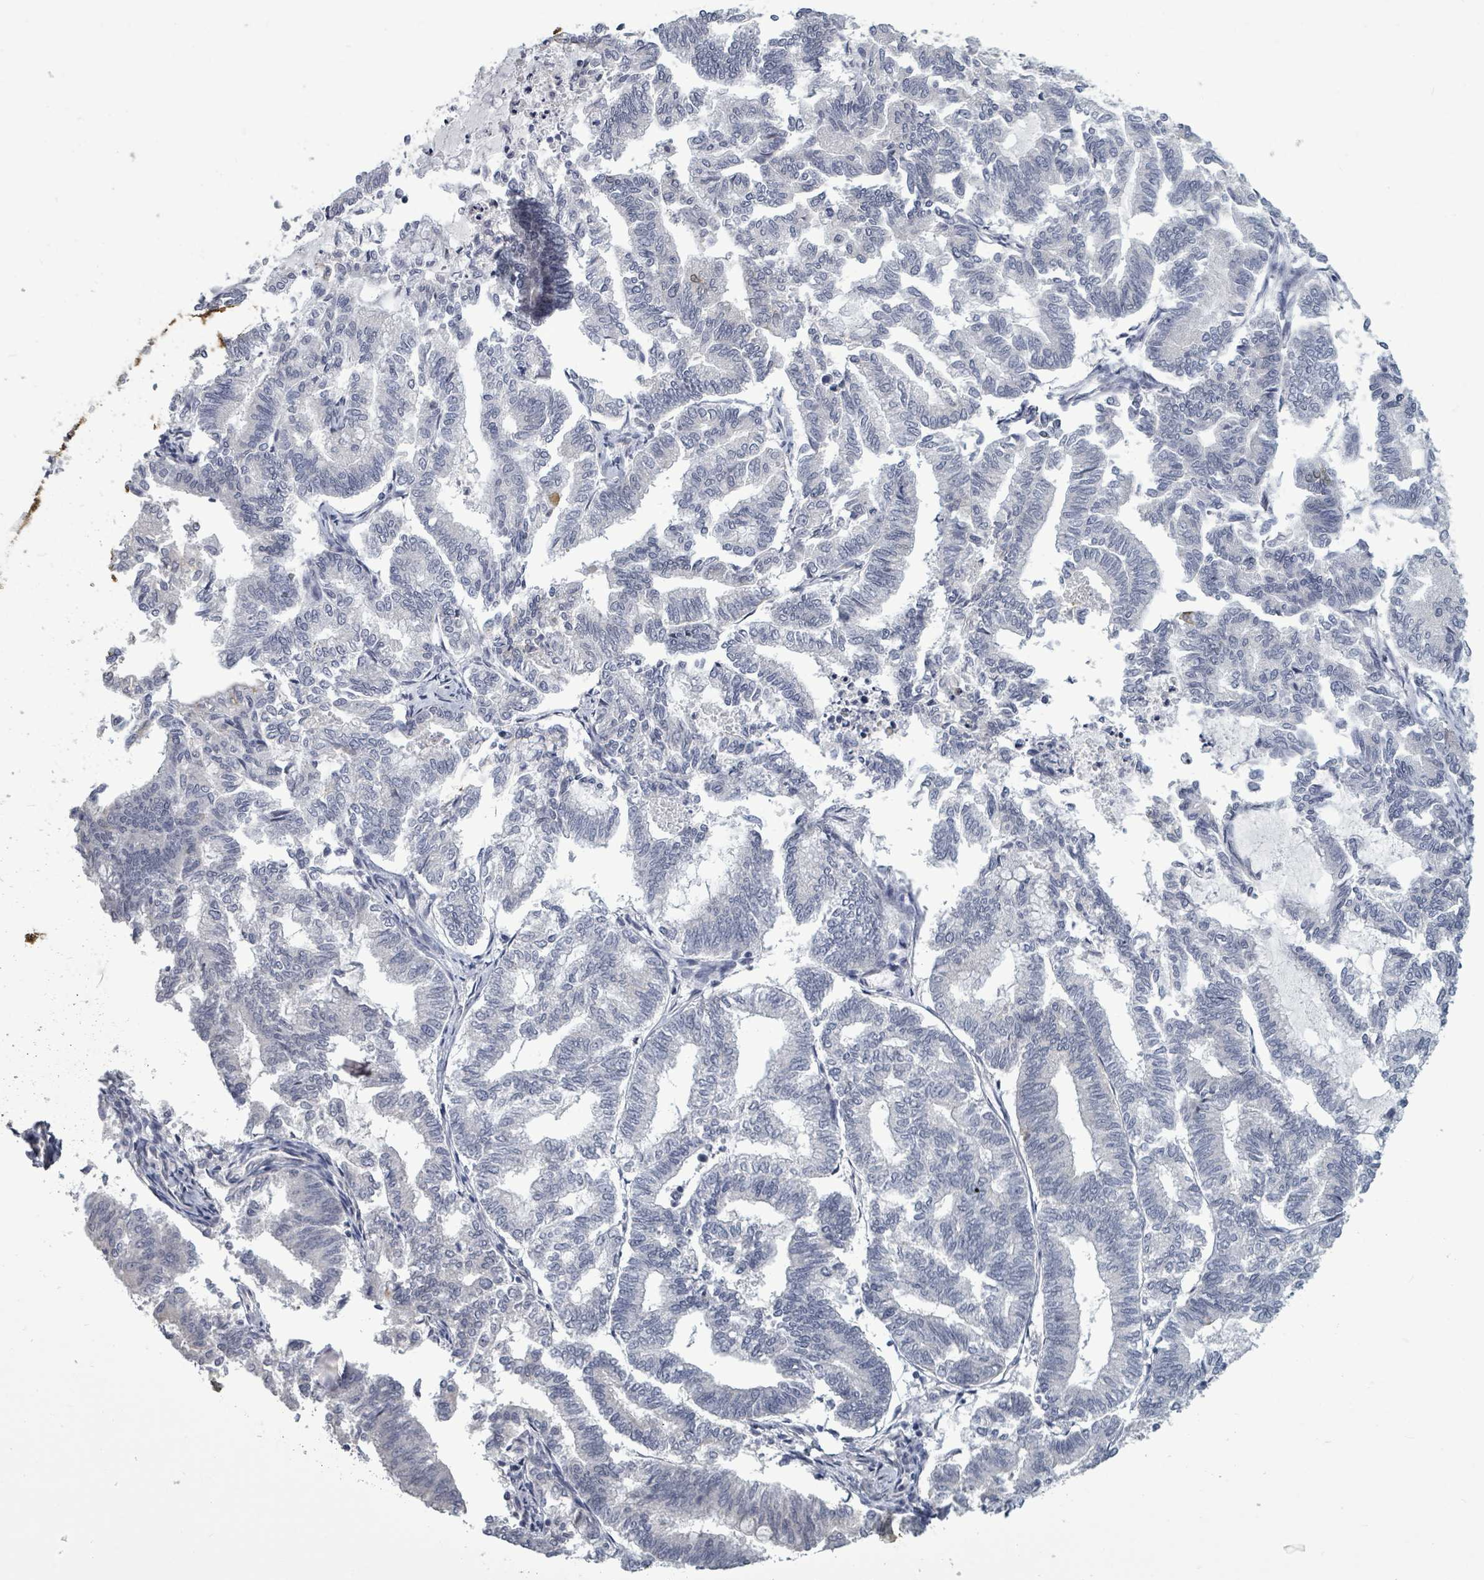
{"staining": {"intensity": "negative", "quantity": "none", "location": "none"}, "tissue": "endometrial cancer", "cell_type": "Tumor cells", "image_type": "cancer", "snomed": [{"axis": "morphology", "description": "Adenocarcinoma, NOS"}, {"axis": "topography", "description": "Endometrium"}], "caption": "Immunohistochemical staining of human endometrial cancer (adenocarcinoma) demonstrates no significant positivity in tumor cells.", "gene": "PTPN20", "patient": {"sex": "female", "age": 79}}